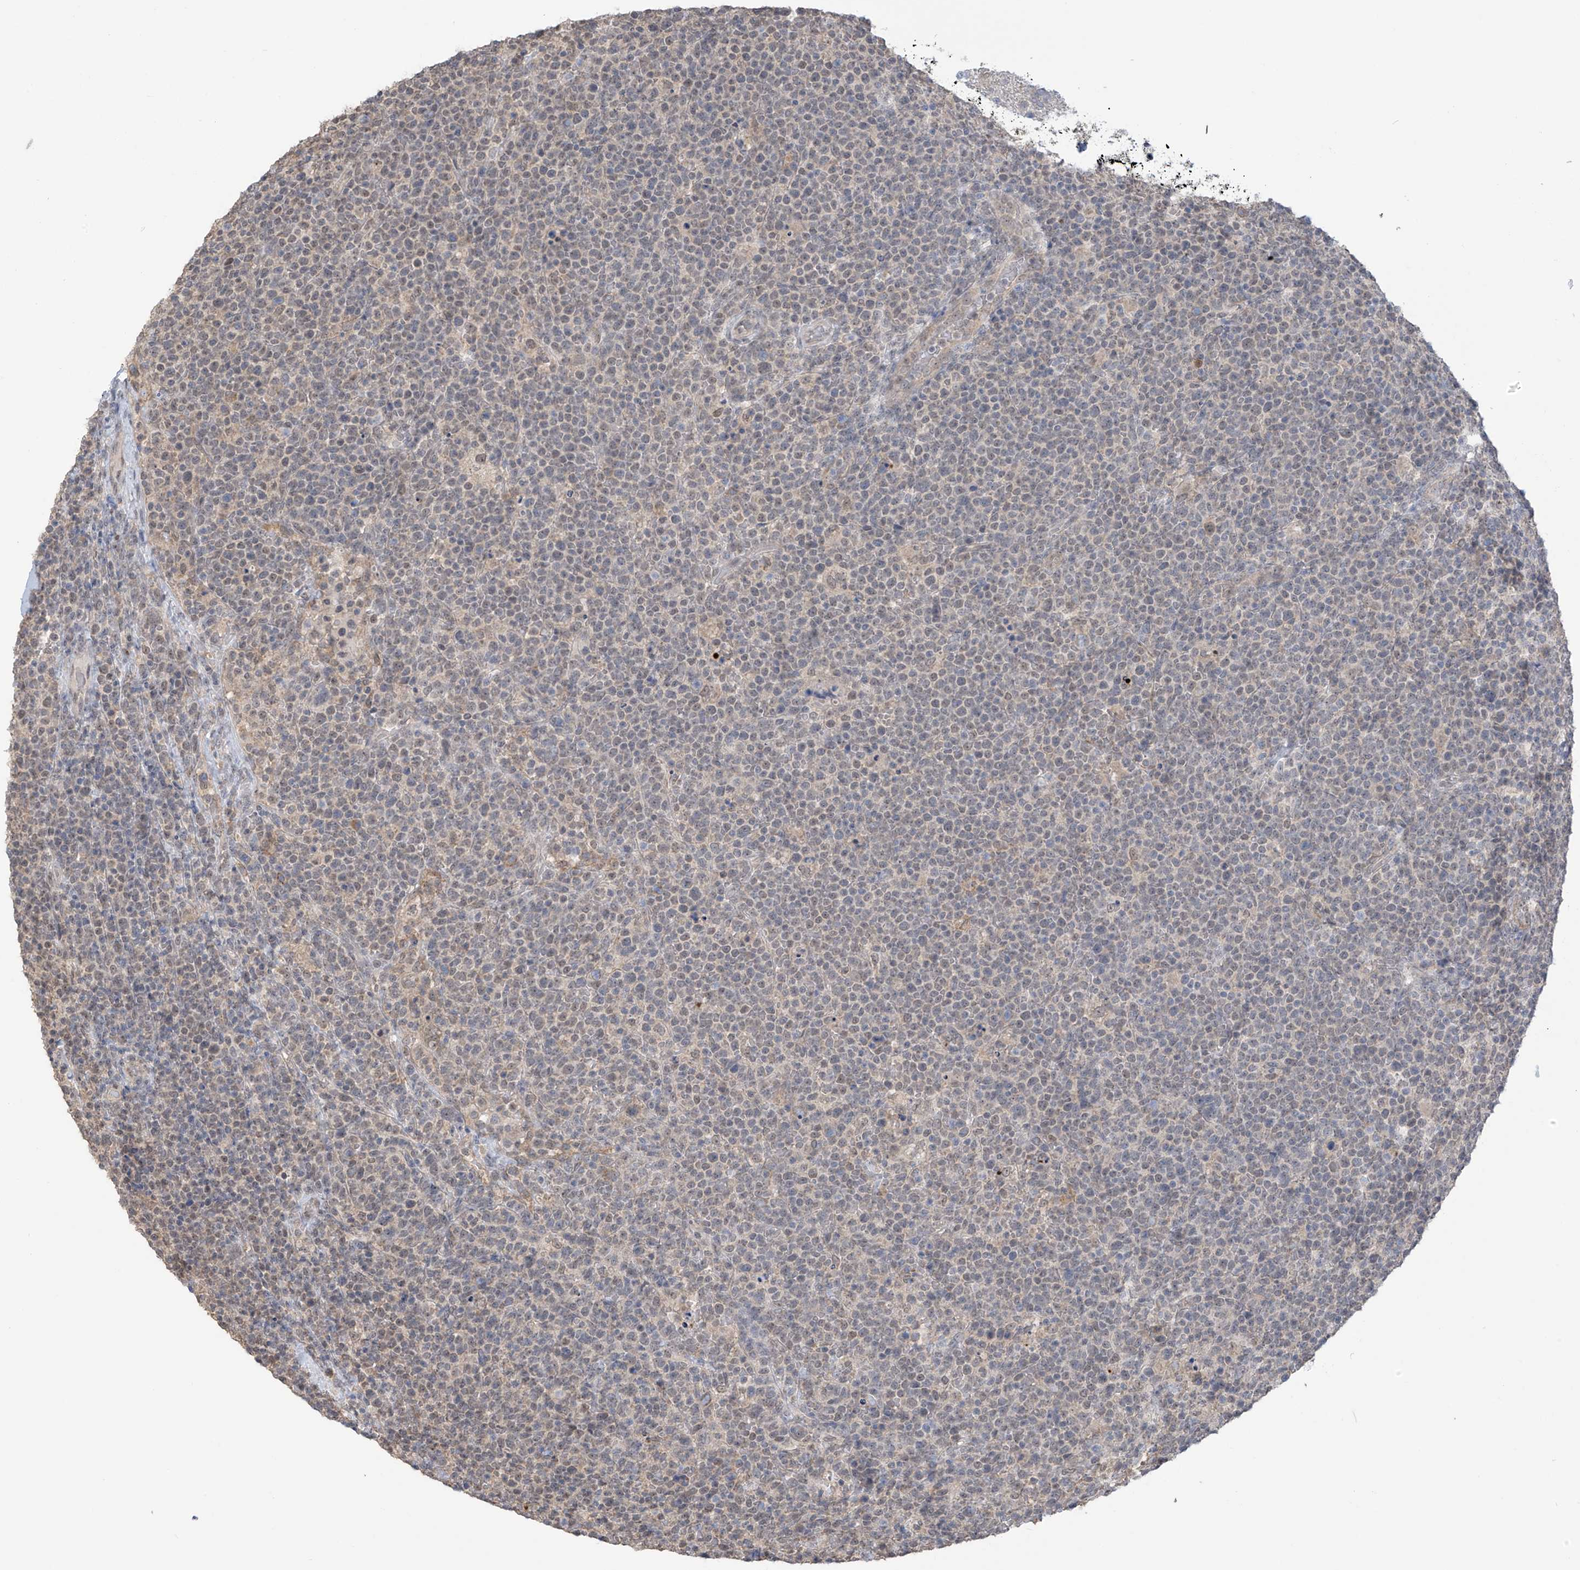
{"staining": {"intensity": "weak", "quantity": "<25%", "location": "nuclear"}, "tissue": "lymphoma", "cell_type": "Tumor cells", "image_type": "cancer", "snomed": [{"axis": "morphology", "description": "Malignant lymphoma, non-Hodgkin's type, High grade"}, {"axis": "topography", "description": "Lymph node"}], "caption": "DAB immunohistochemical staining of high-grade malignant lymphoma, non-Hodgkin's type shows no significant expression in tumor cells.", "gene": "KIAA1522", "patient": {"sex": "male", "age": 61}}